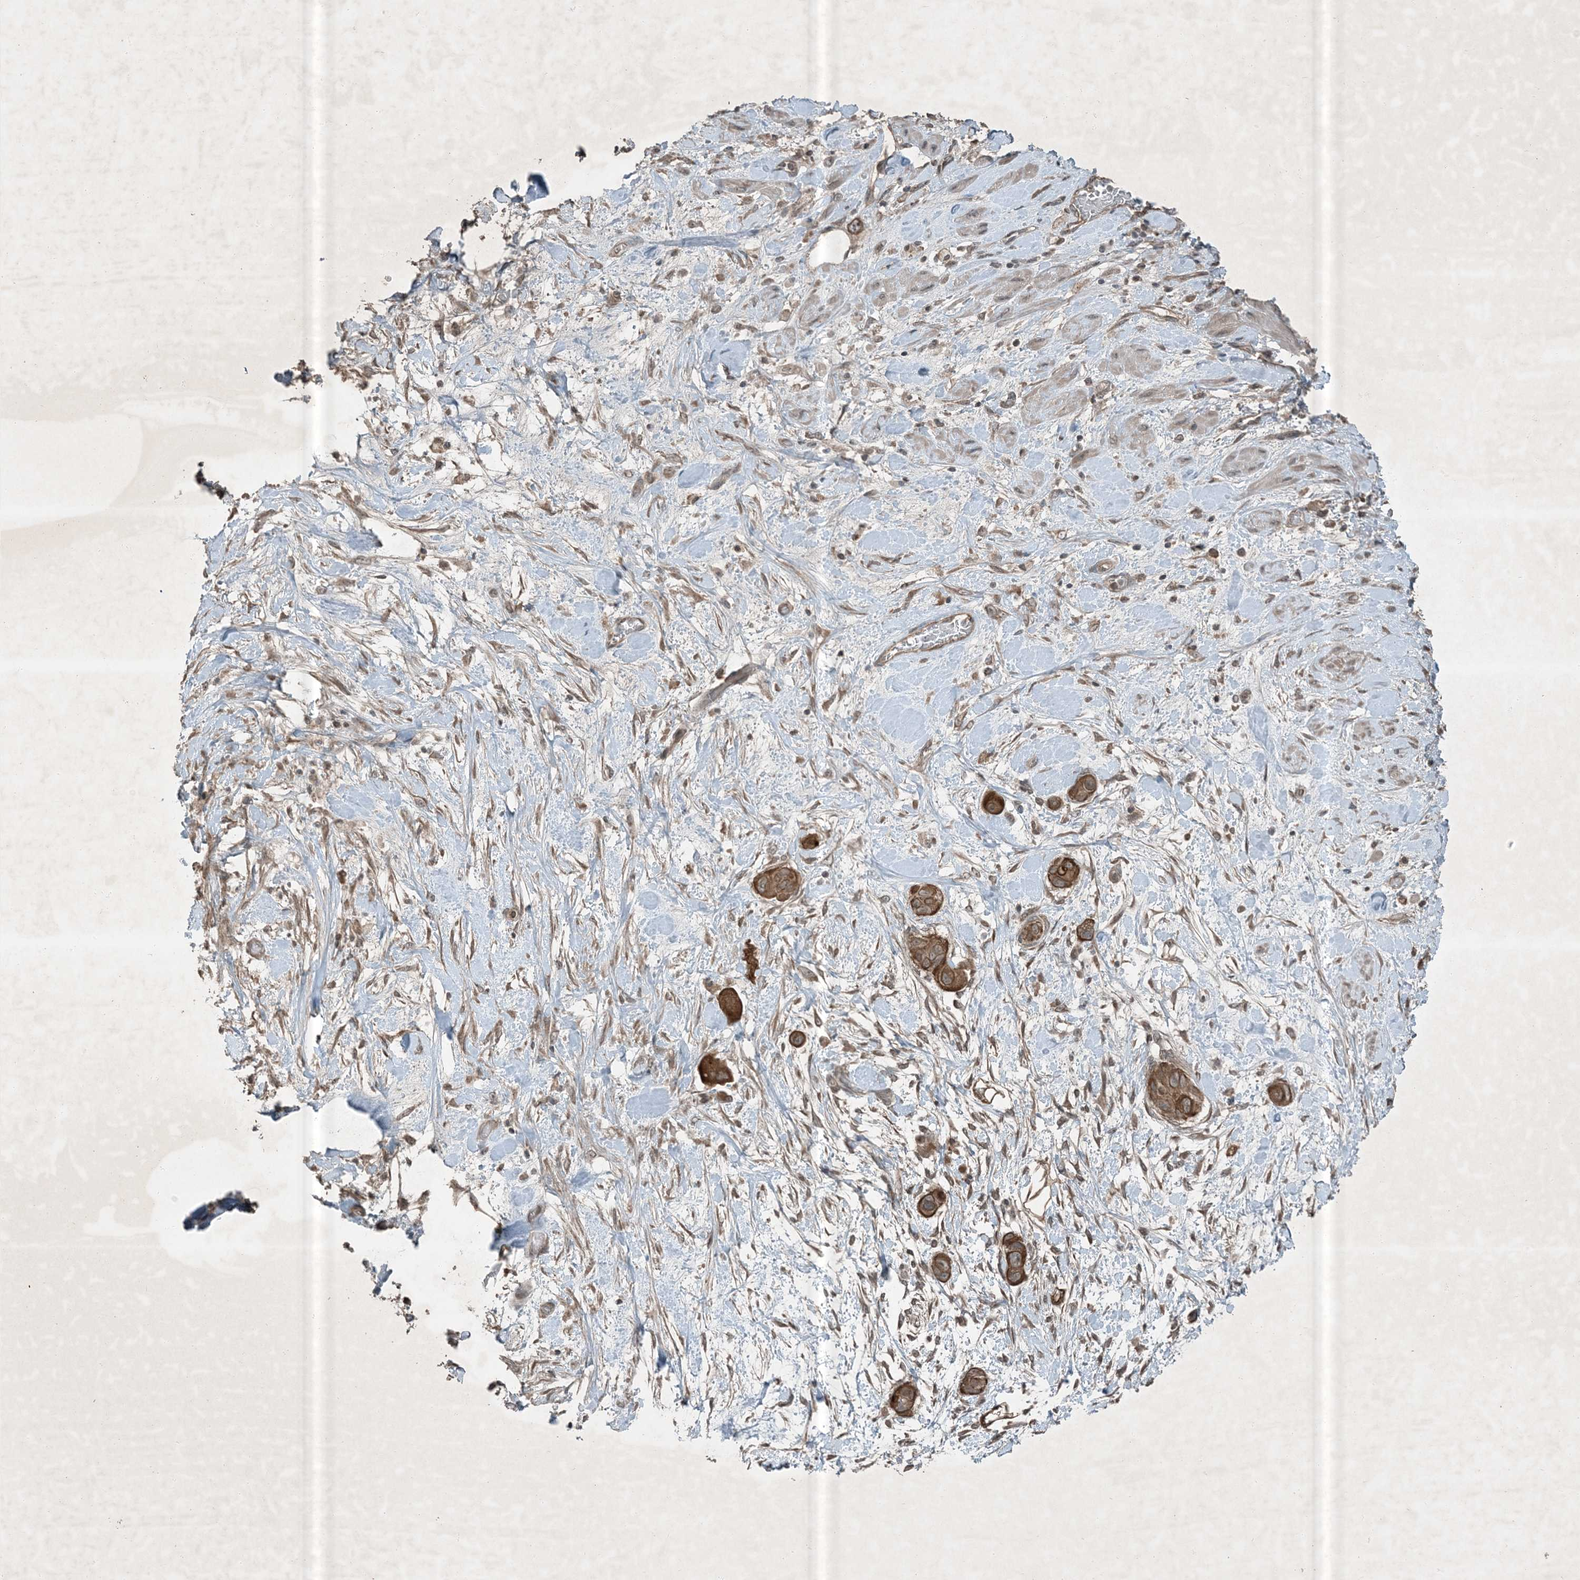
{"staining": {"intensity": "moderate", "quantity": ">75%", "location": "cytoplasmic/membranous"}, "tissue": "pancreatic cancer", "cell_type": "Tumor cells", "image_type": "cancer", "snomed": [{"axis": "morphology", "description": "Adenocarcinoma, NOS"}, {"axis": "topography", "description": "Pancreas"}], "caption": "Protein staining displays moderate cytoplasmic/membranous expression in approximately >75% of tumor cells in pancreatic adenocarcinoma. (Stains: DAB in brown, nuclei in blue, Microscopy: brightfield microscopy at high magnification).", "gene": "MDN1", "patient": {"sex": "male", "age": 68}}